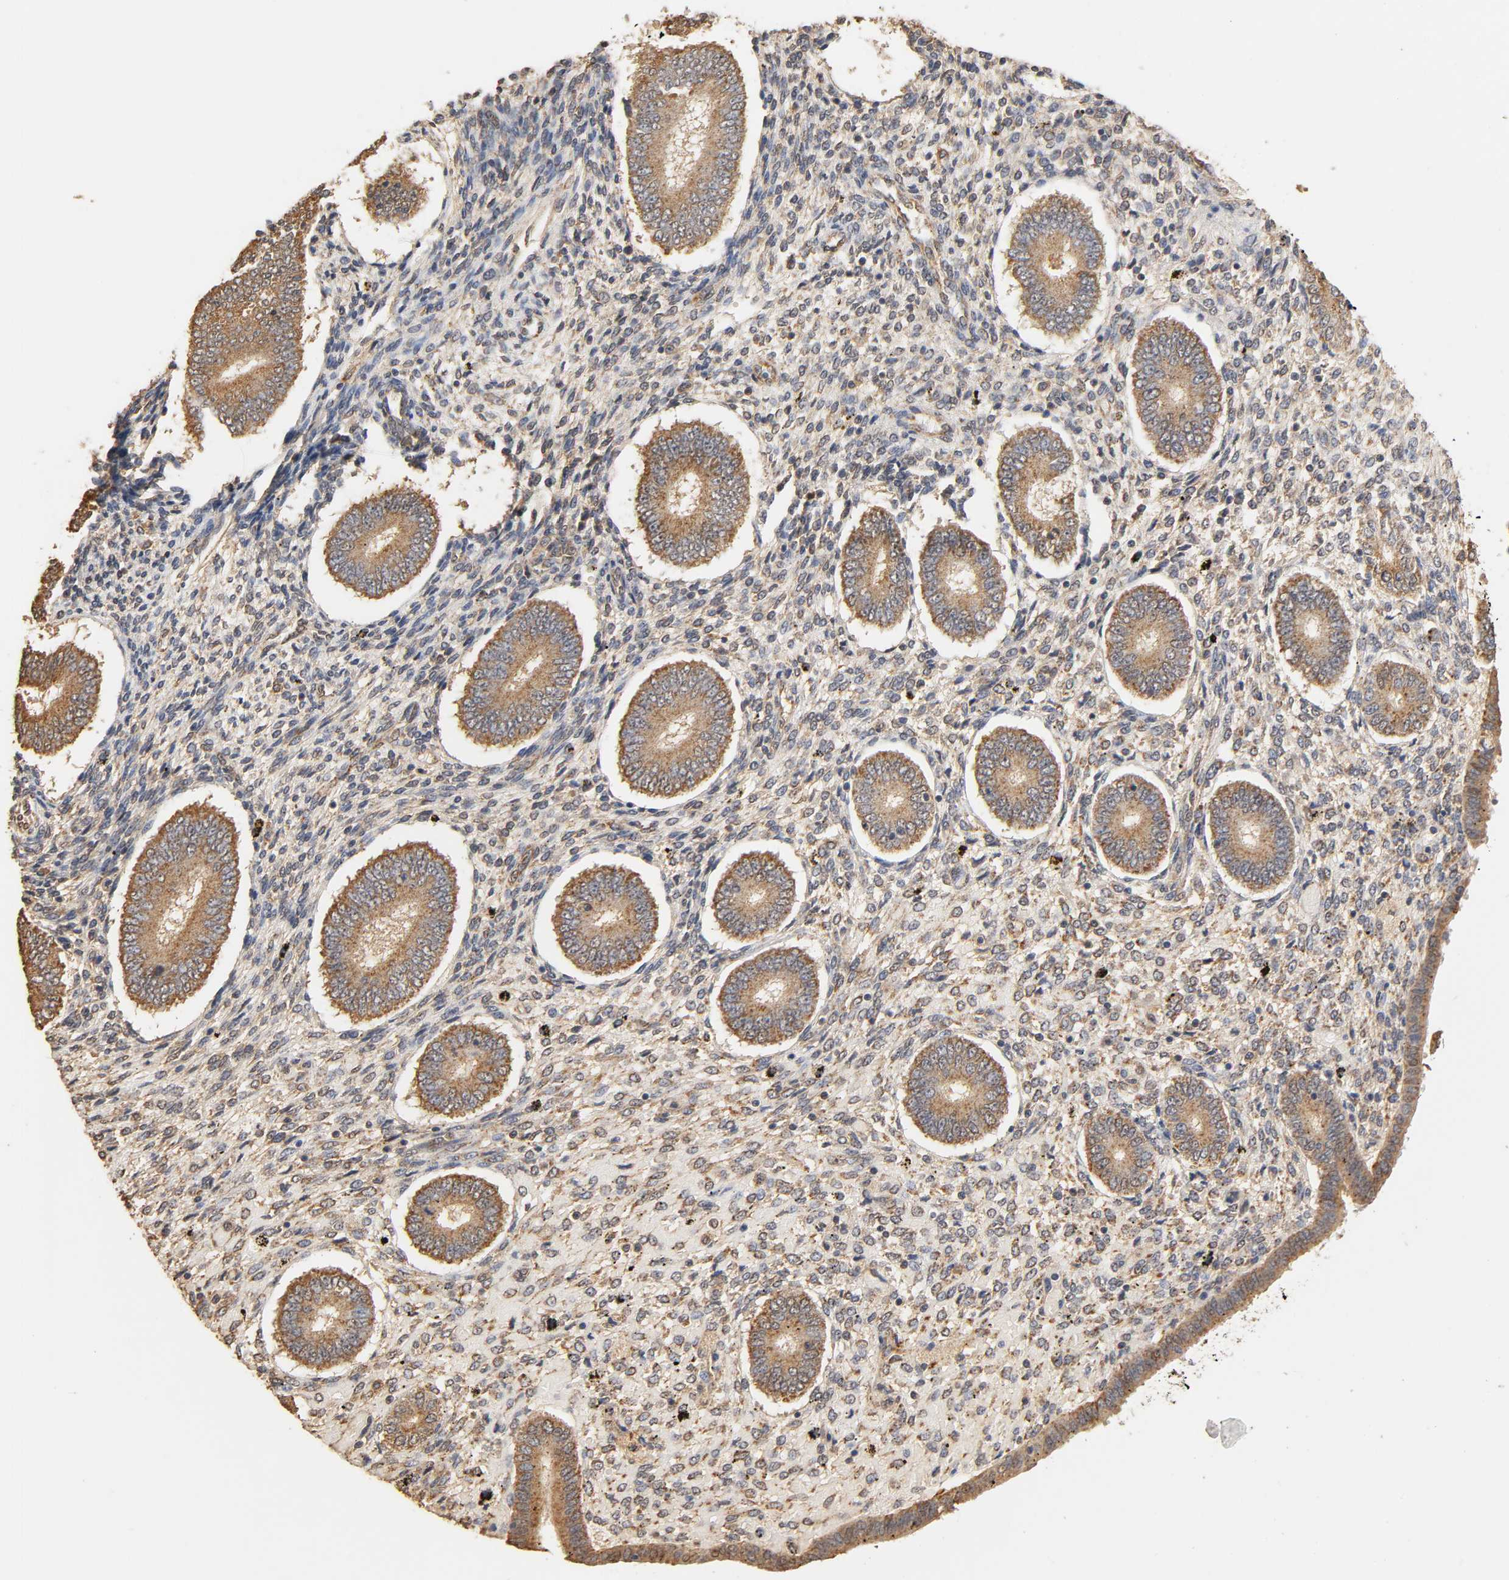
{"staining": {"intensity": "moderate", "quantity": ">75%", "location": "cytoplasmic/membranous"}, "tissue": "endometrium", "cell_type": "Cells in endometrial stroma", "image_type": "normal", "snomed": [{"axis": "morphology", "description": "Normal tissue, NOS"}, {"axis": "topography", "description": "Endometrium"}], "caption": "Immunohistochemistry of normal human endometrium exhibits medium levels of moderate cytoplasmic/membranous positivity in approximately >75% of cells in endometrial stroma.", "gene": "PKN1", "patient": {"sex": "female", "age": 42}}